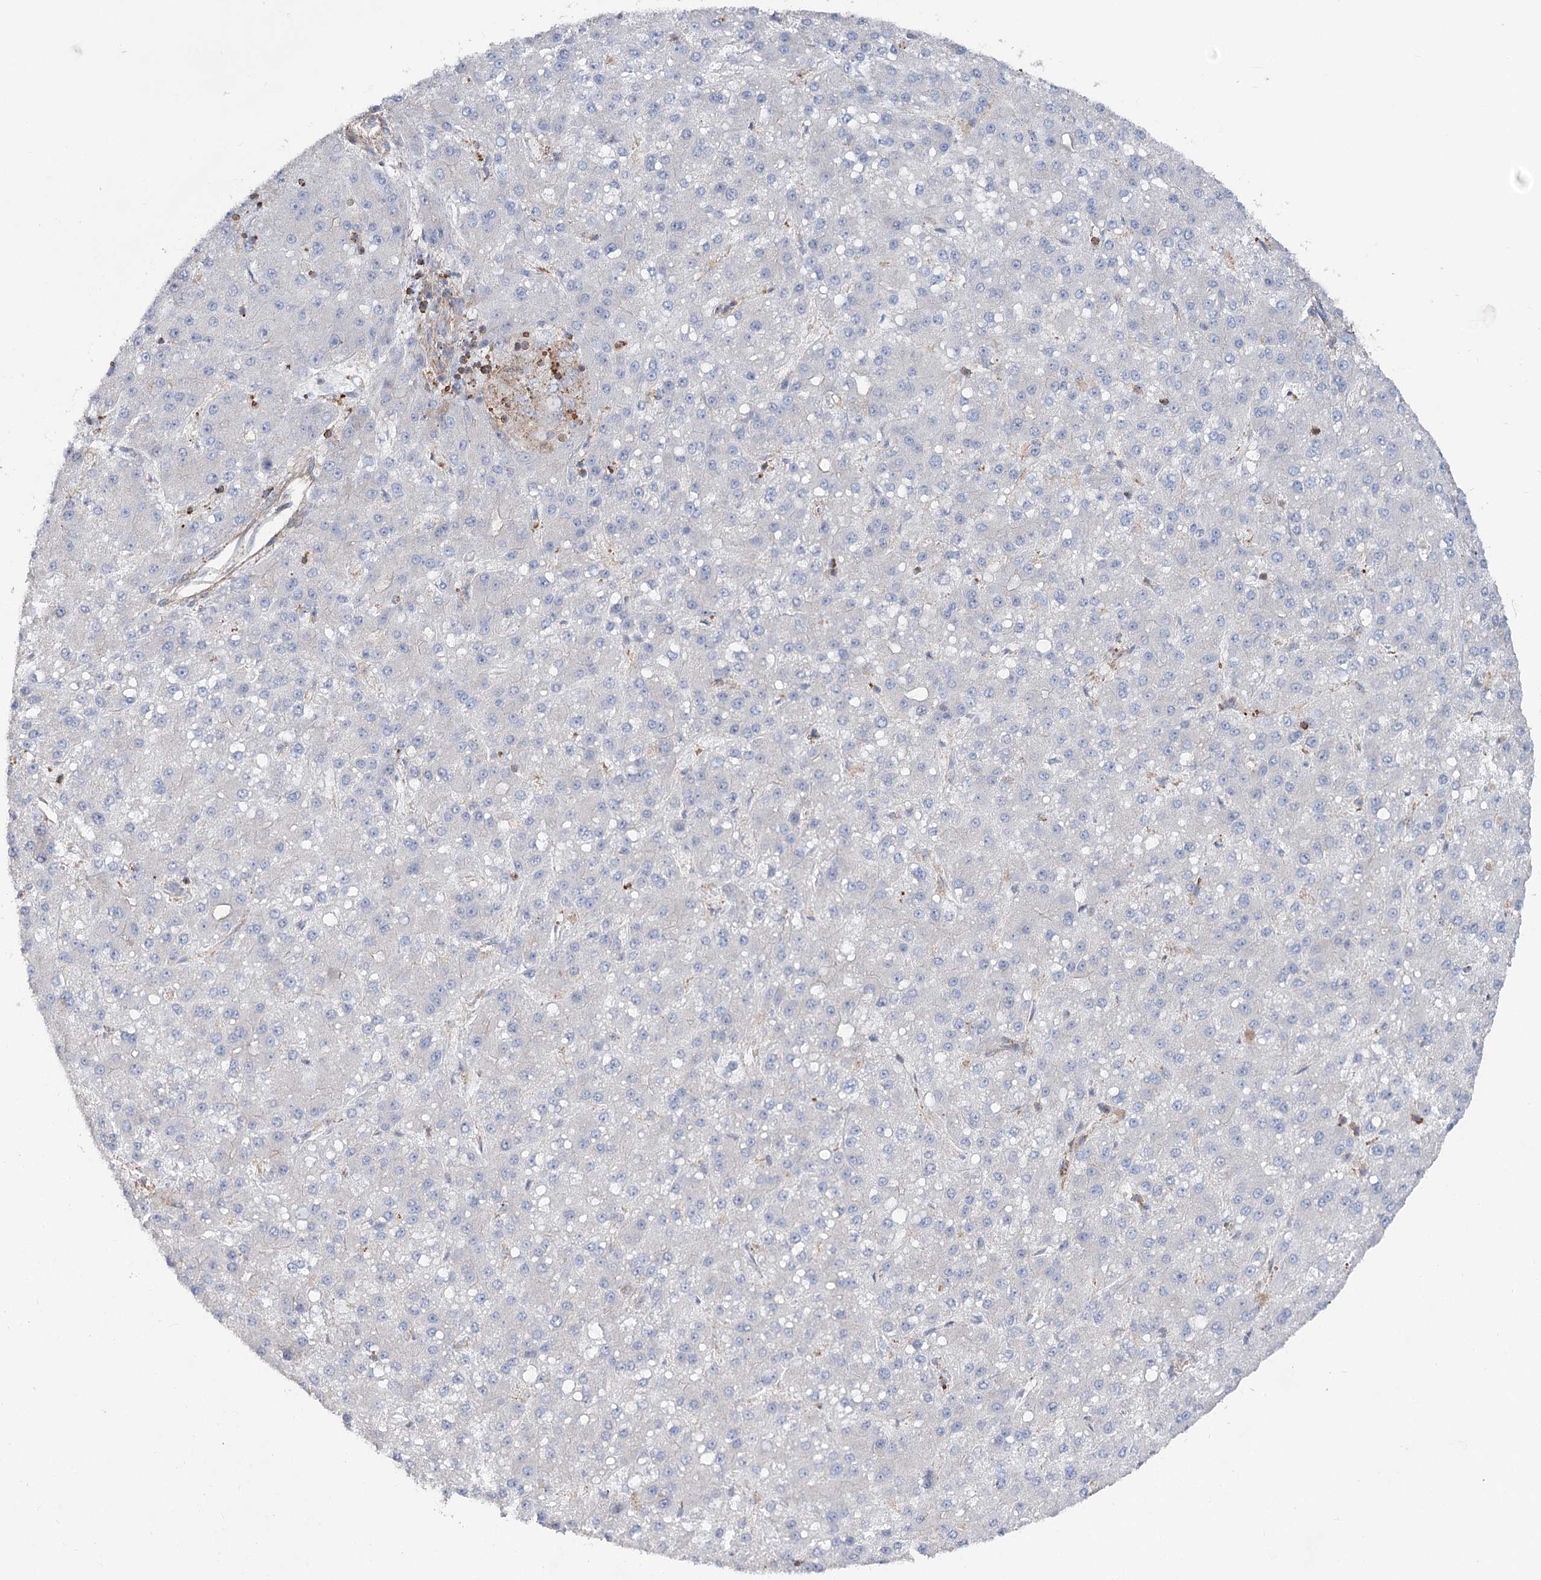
{"staining": {"intensity": "negative", "quantity": "none", "location": "none"}, "tissue": "liver cancer", "cell_type": "Tumor cells", "image_type": "cancer", "snomed": [{"axis": "morphology", "description": "Carcinoma, Hepatocellular, NOS"}, {"axis": "topography", "description": "Liver"}], "caption": "Immunohistochemistry histopathology image of hepatocellular carcinoma (liver) stained for a protein (brown), which demonstrates no positivity in tumor cells.", "gene": "LARP1B", "patient": {"sex": "male", "age": 67}}